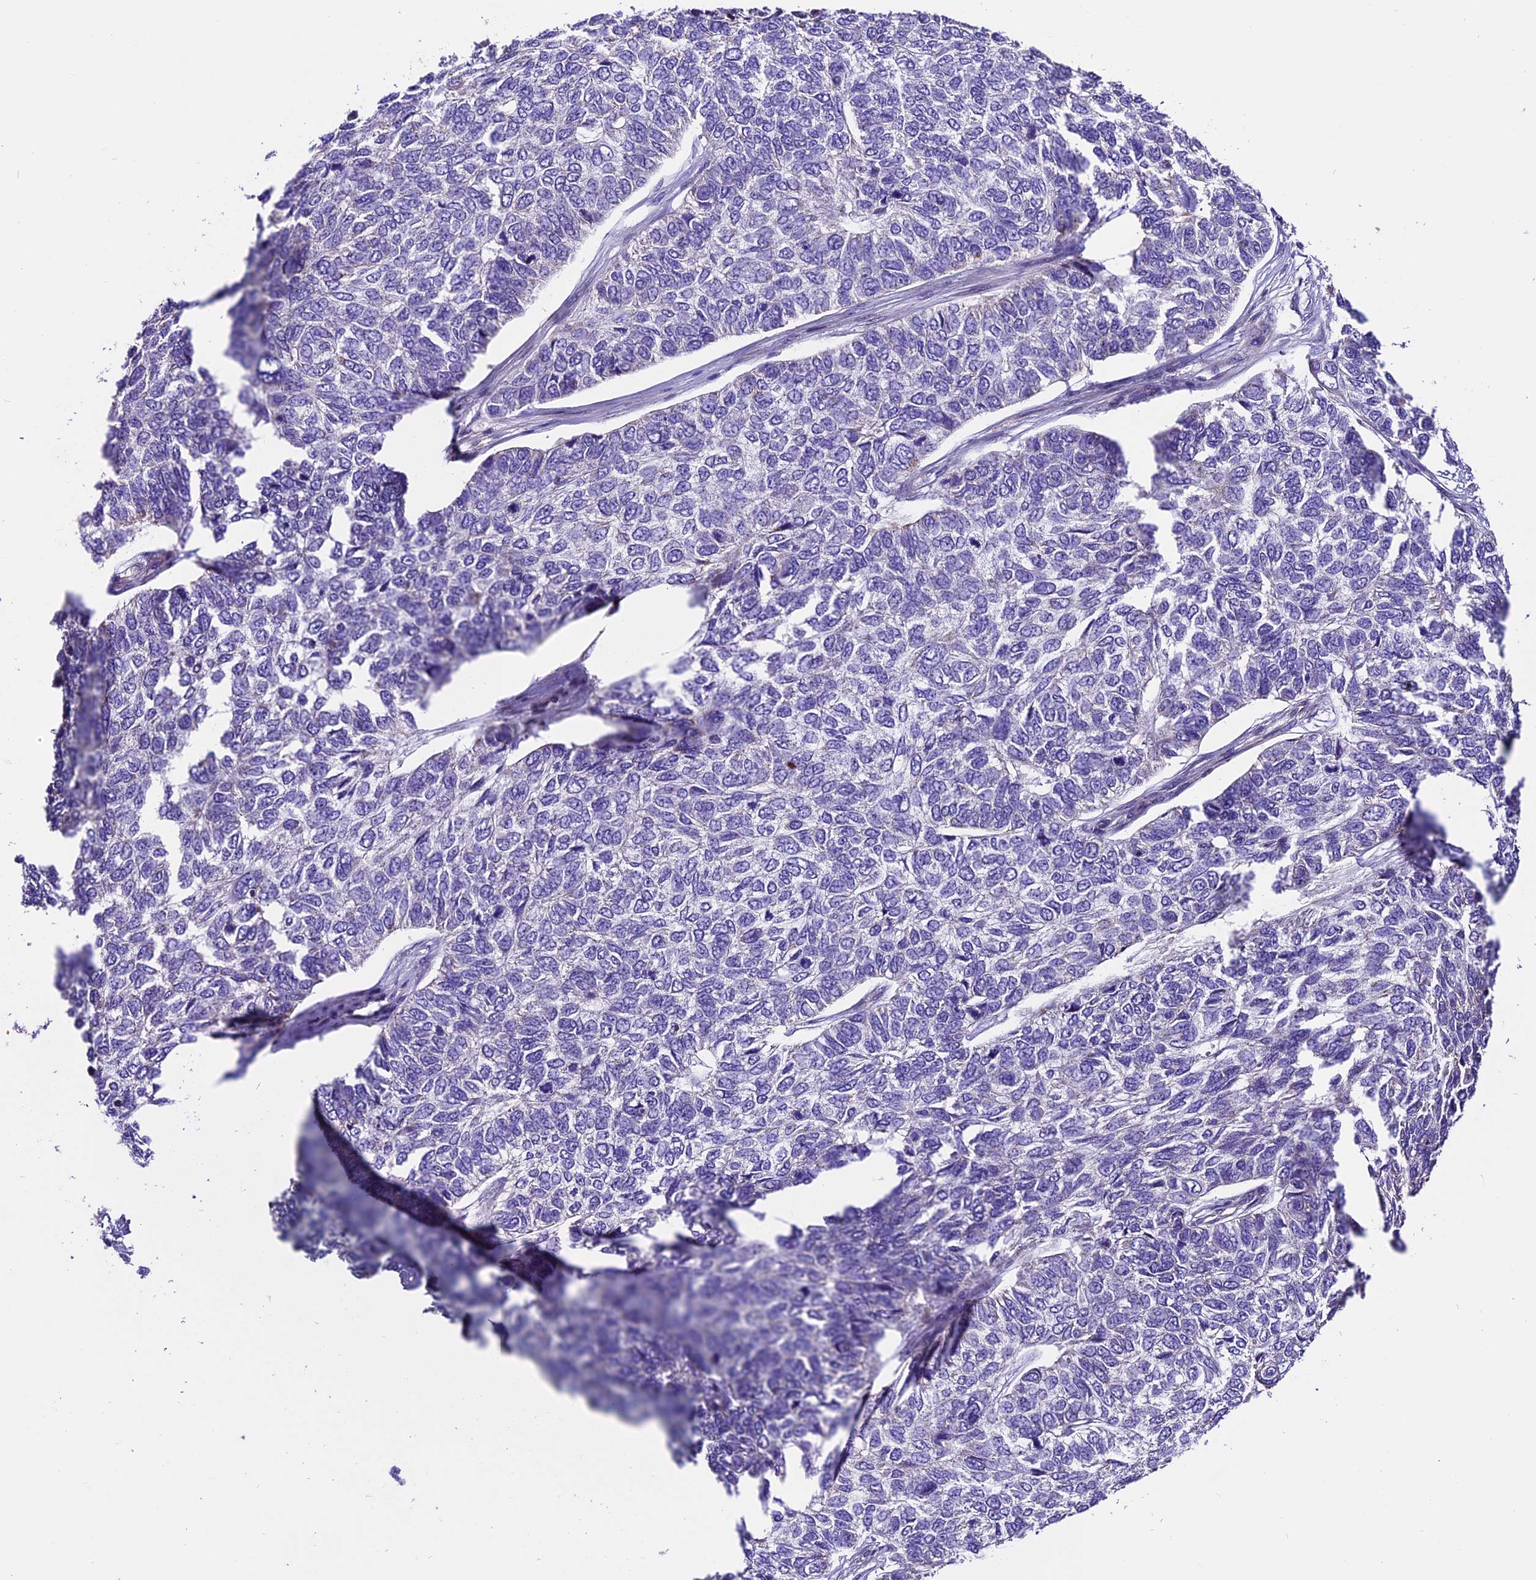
{"staining": {"intensity": "negative", "quantity": "none", "location": "none"}, "tissue": "skin cancer", "cell_type": "Tumor cells", "image_type": "cancer", "snomed": [{"axis": "morphology", "description": "Basal cell carcinoma"}, {"axis": "topography", "description": "Skin"}], "caption": "A histopathology image of human skin cancer is negative for staining in tumor cells. (DAB (3,3'-diaminobenzidine) IHC visualized using brightfield microscopy, high magnification).", "gene": "DDX28", "patient": {"sex": "female", "age": 65}}